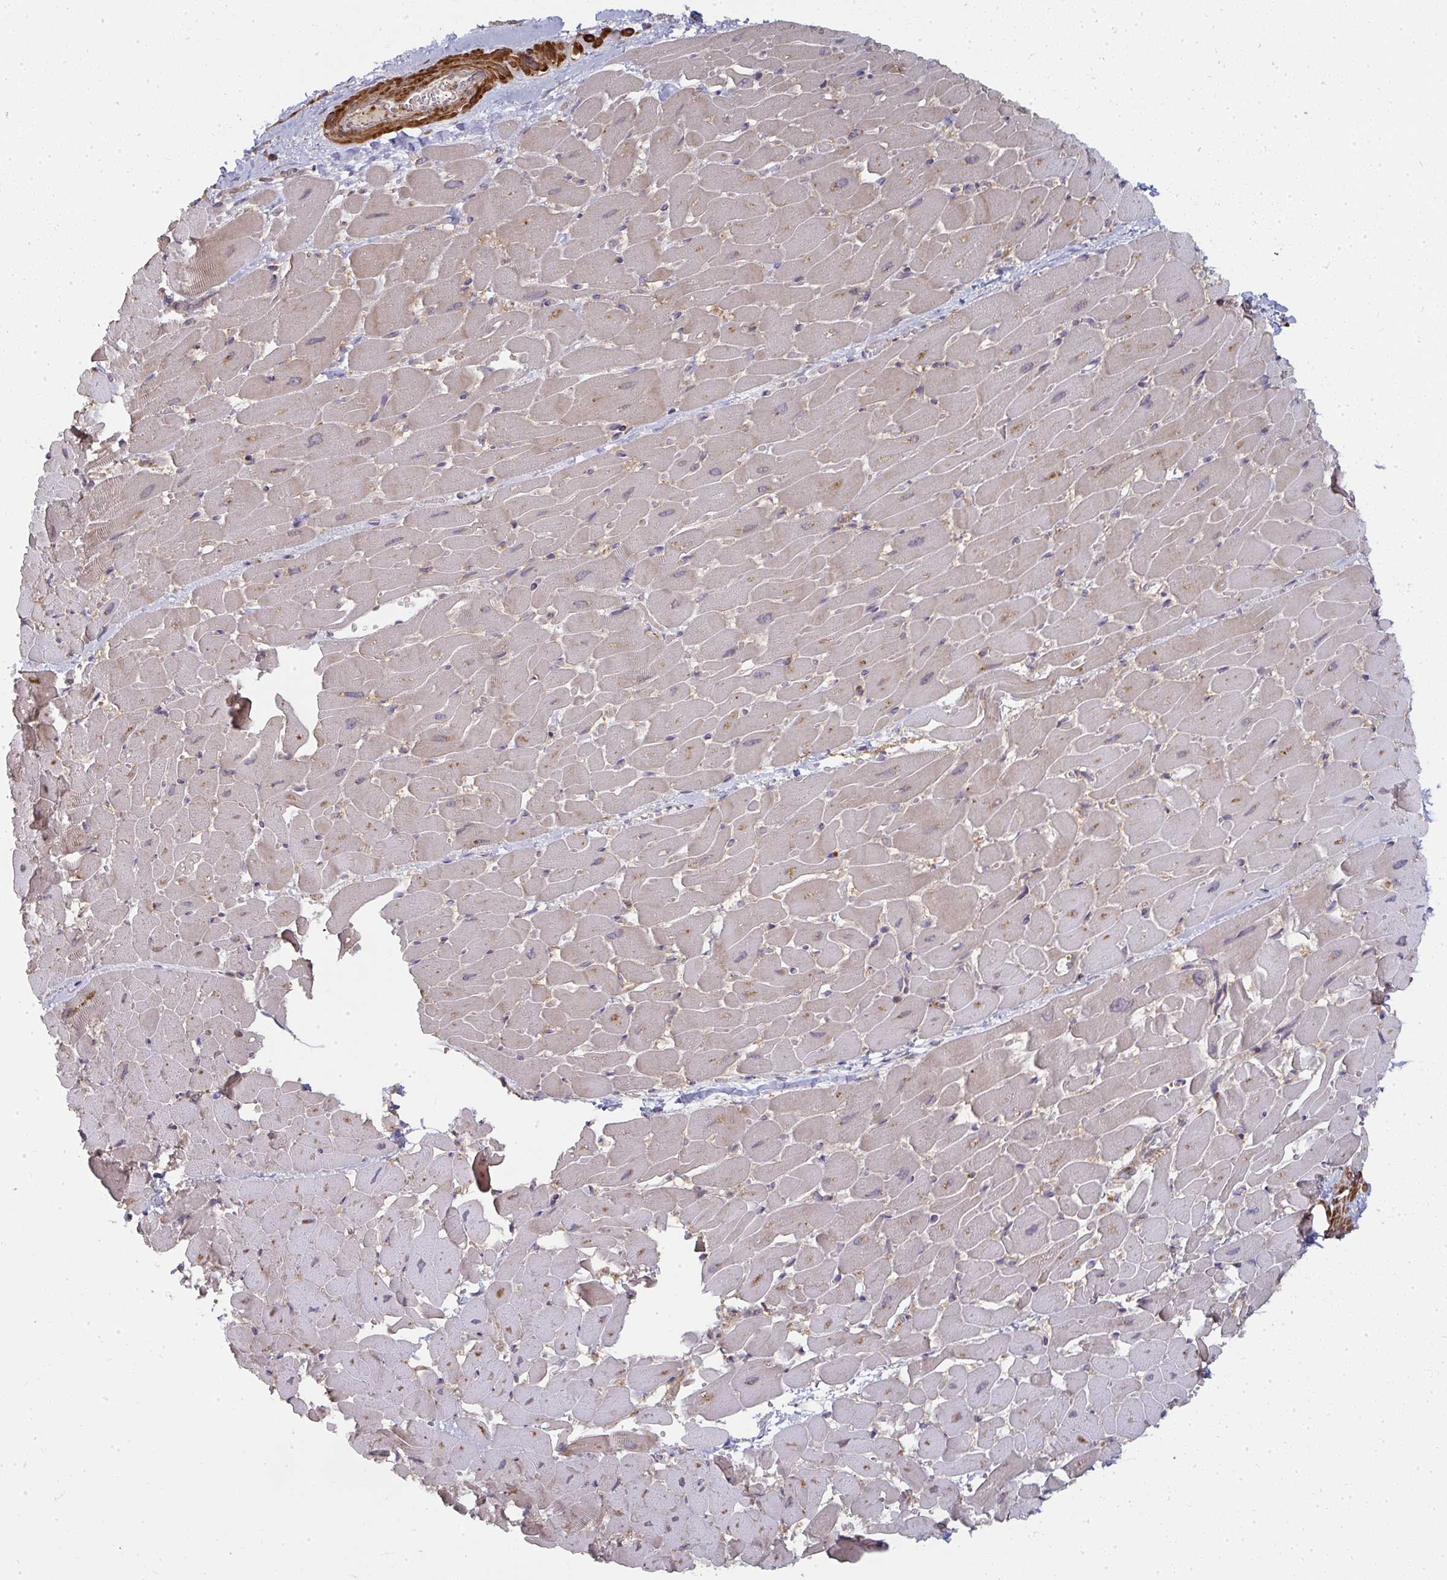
{"staining": {"intensity": "weak", "quantity": "25%-75%", "location": "cytoplasmic/membranous"}, "tissue": "heart muscle", "cell_type": "Cardiomyocytes", "image_type": "normal", "snomed": [{"axis": "morphology", "description": "Normal tissue, NOS"}, {"axis": "topography", "description": "Heart"}], "caption": "Human heart muscle stained with a protein marker exhibits weak staining in cardiomyocytes.", "gene": "ZFYVE28", "patient": {"sex": "male", "age": 37}}